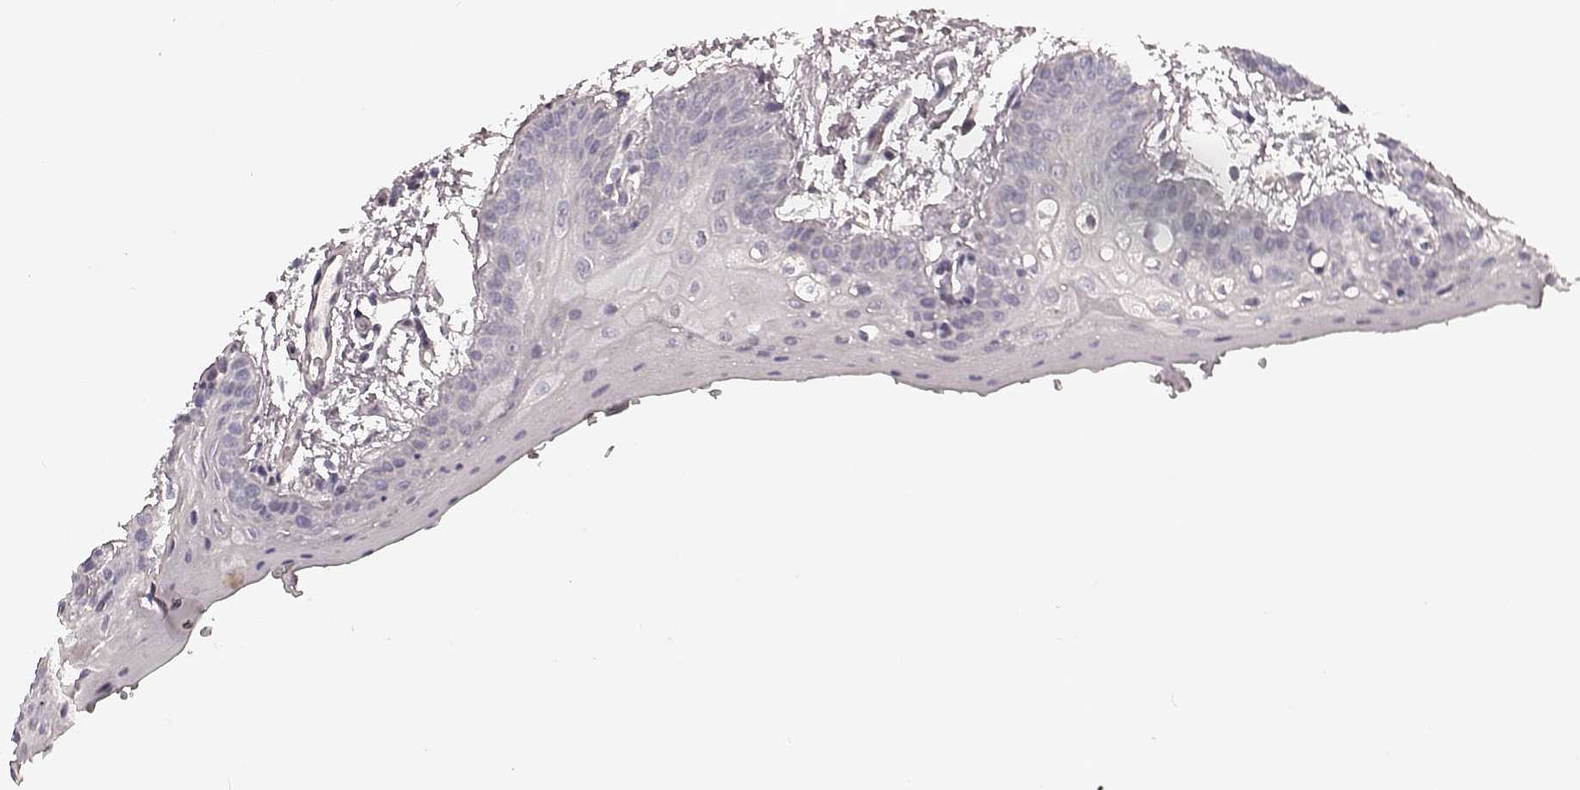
{"staining": {"intensity": "negative", "quantity": "none", "location": "none"}, "tissue": "oral mucosa", "cell_type": "Squamous epithelial cells", "image_type": "normal", "snomed": [{"axis": "morphology", "description": "Normal tissue, NOS"}, {"axis": "morphology", "description": "Squamous cell carcinoma, NOS"}, {"axis": "topography", "description": "Oral tissue"}, {"axis": "topography", "description": "Head-Neck"}], "caption": "Immunohistochemical staining of benign human oral mucosa exhibits no significant positivity in squamous epithelial cells.", "gene": "MIA", "patient": {"sex": "female", "age": 50}}